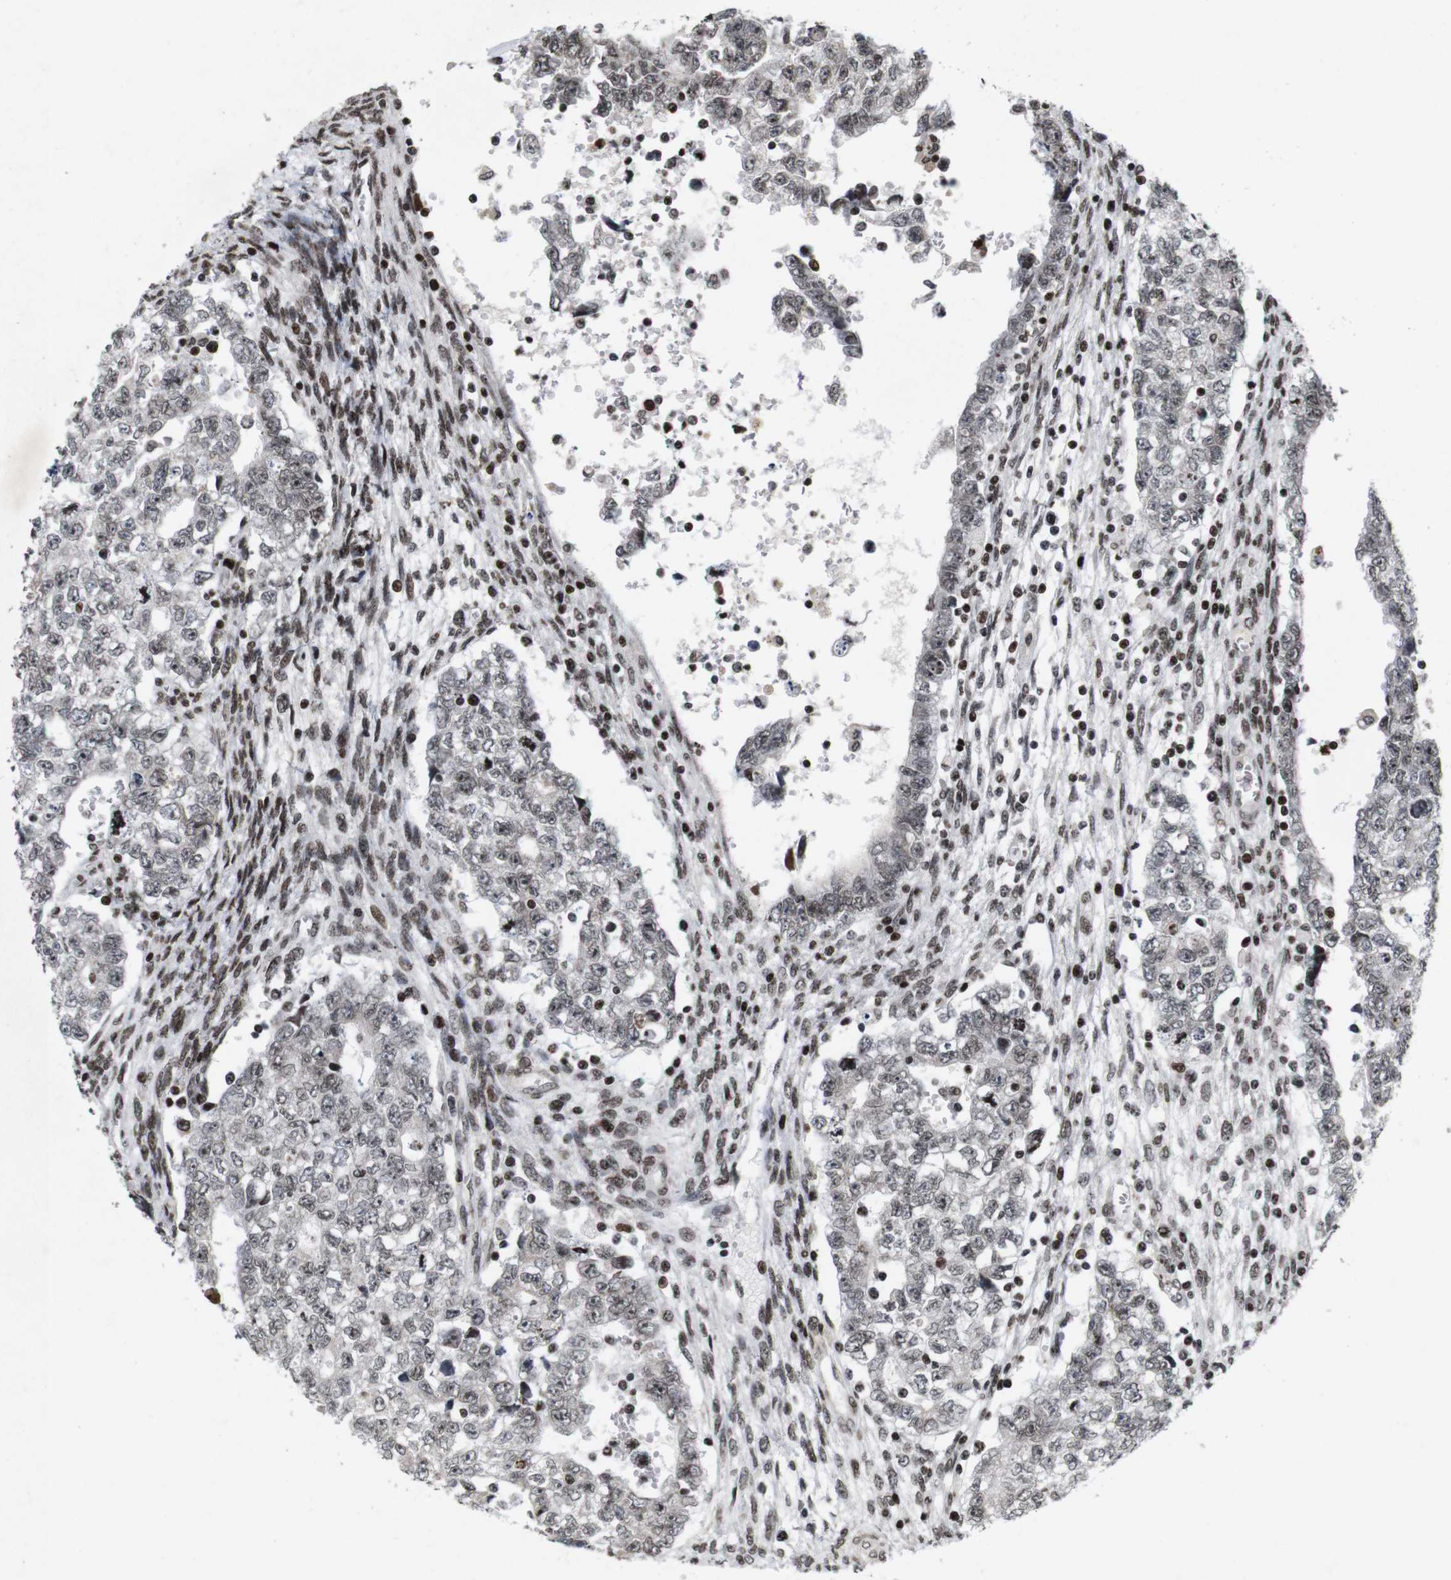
{"staining": {"intensity": "weak", "quantity": ">75%", "location": "nuclear"}, "tissue": "testis cancer", "cell_type": "Tumor cells", "image_type": "cancer", "snomed": [{"axis": "morphology", "description": "Seminoma, NOS"}, {"axis": "morphology", "description": "Carcinoma, Embryonal, NOS"}, {"axis": "topography", "description": "Testis"}], "caption": "Protein expression analysis of testis cancer (seminoma) reveals weak nuclear positivity in about >75% of tumor cells.", "gene": "MAGEH1", "patient": {"sex": "male", "age": 38}}